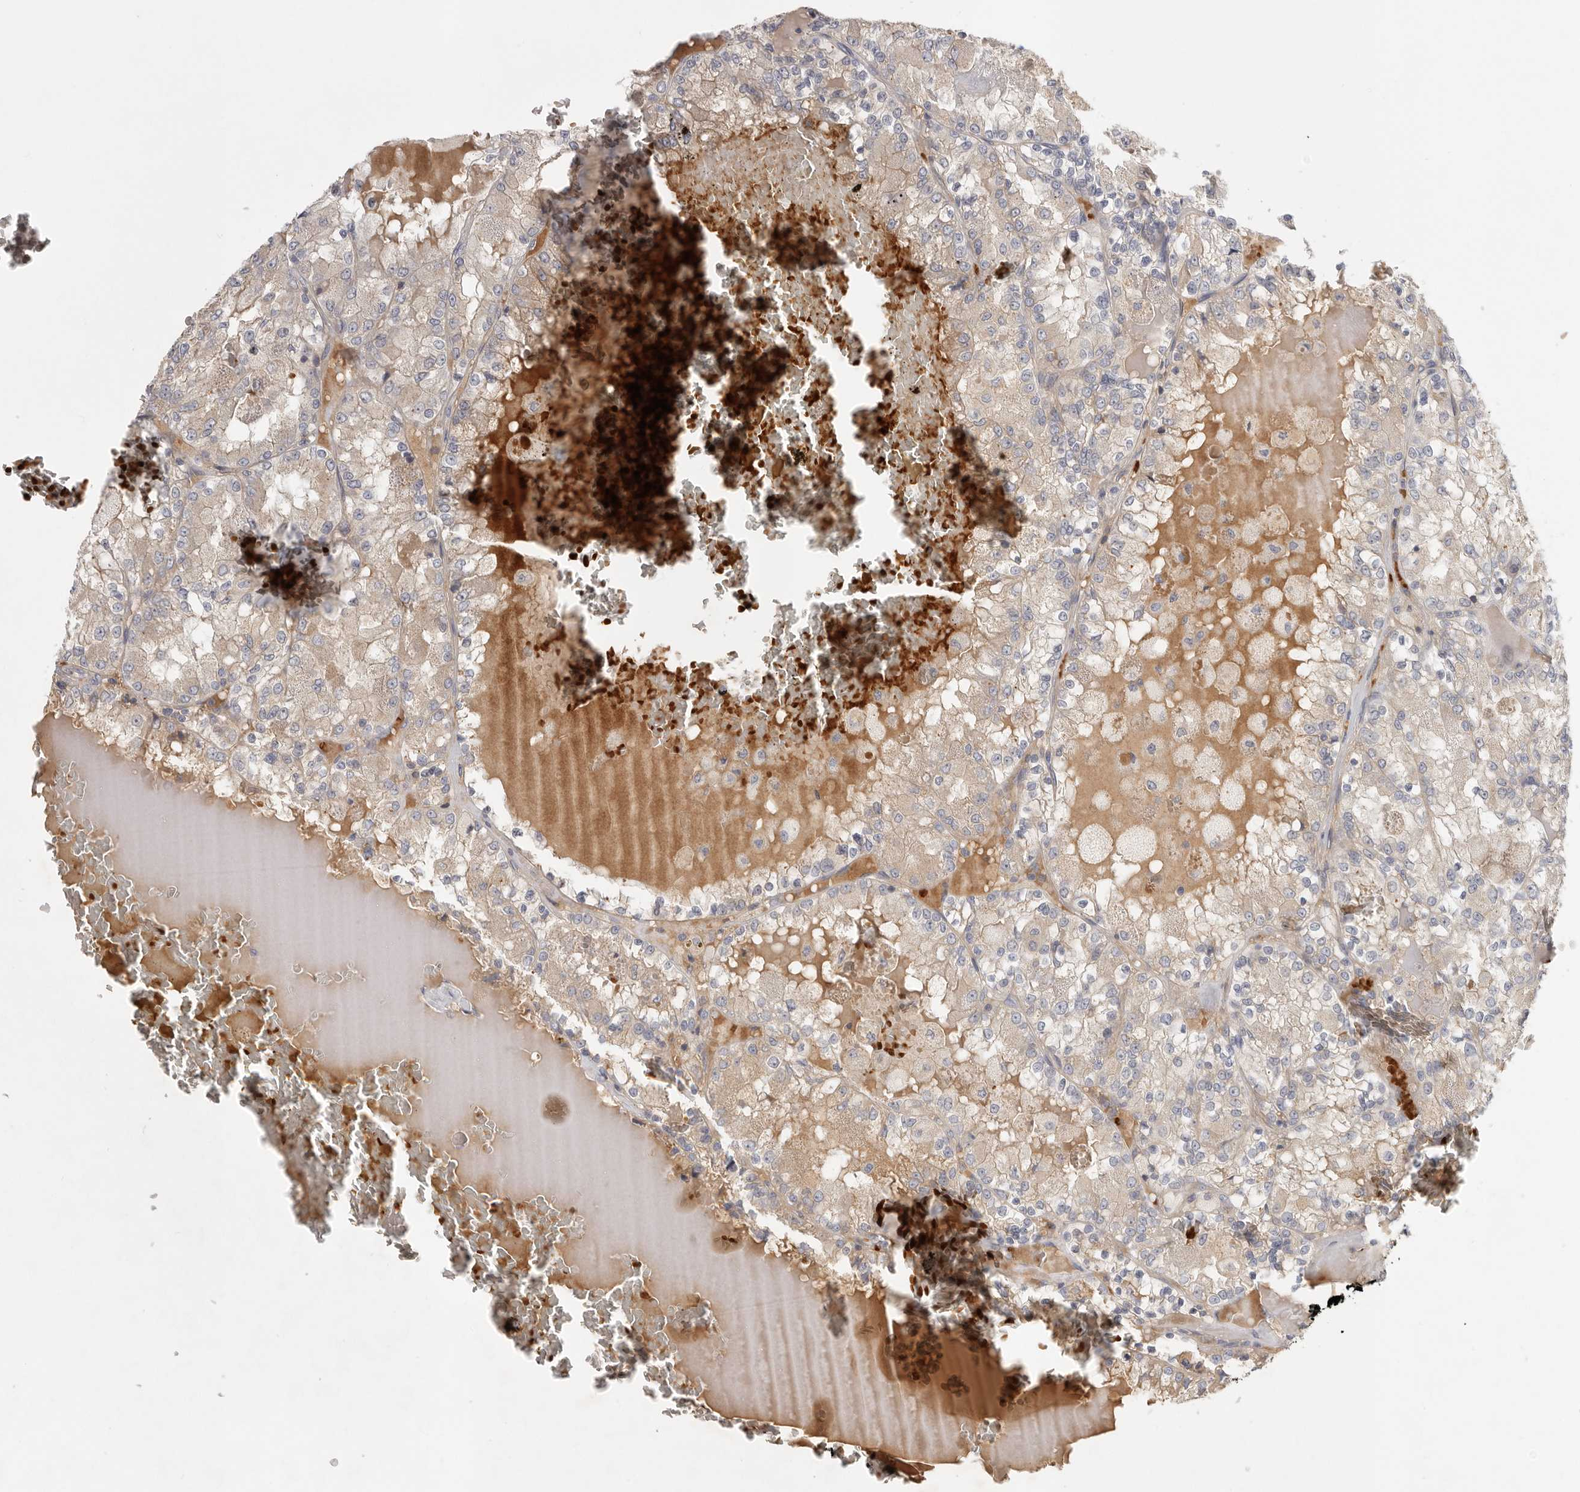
{"staining": {"intensity": "weak", "quantity": "<25%", "location": "cytoplasmic/membranous"}, "tissue": "renal cancer", "cell_type": "Tumor cells", "image_type": "cancer", "snomed": [{"axis": "morphology", "description": "Adenocarcinoma, NOS"}, {"axis": "topography", "description": "Kidney"}], "caption": "Image shows no protein staining in tumor cells of renal cancer tissue.", "gene": "CFAP298", "patient": {"sex": "female", "age": 56}}